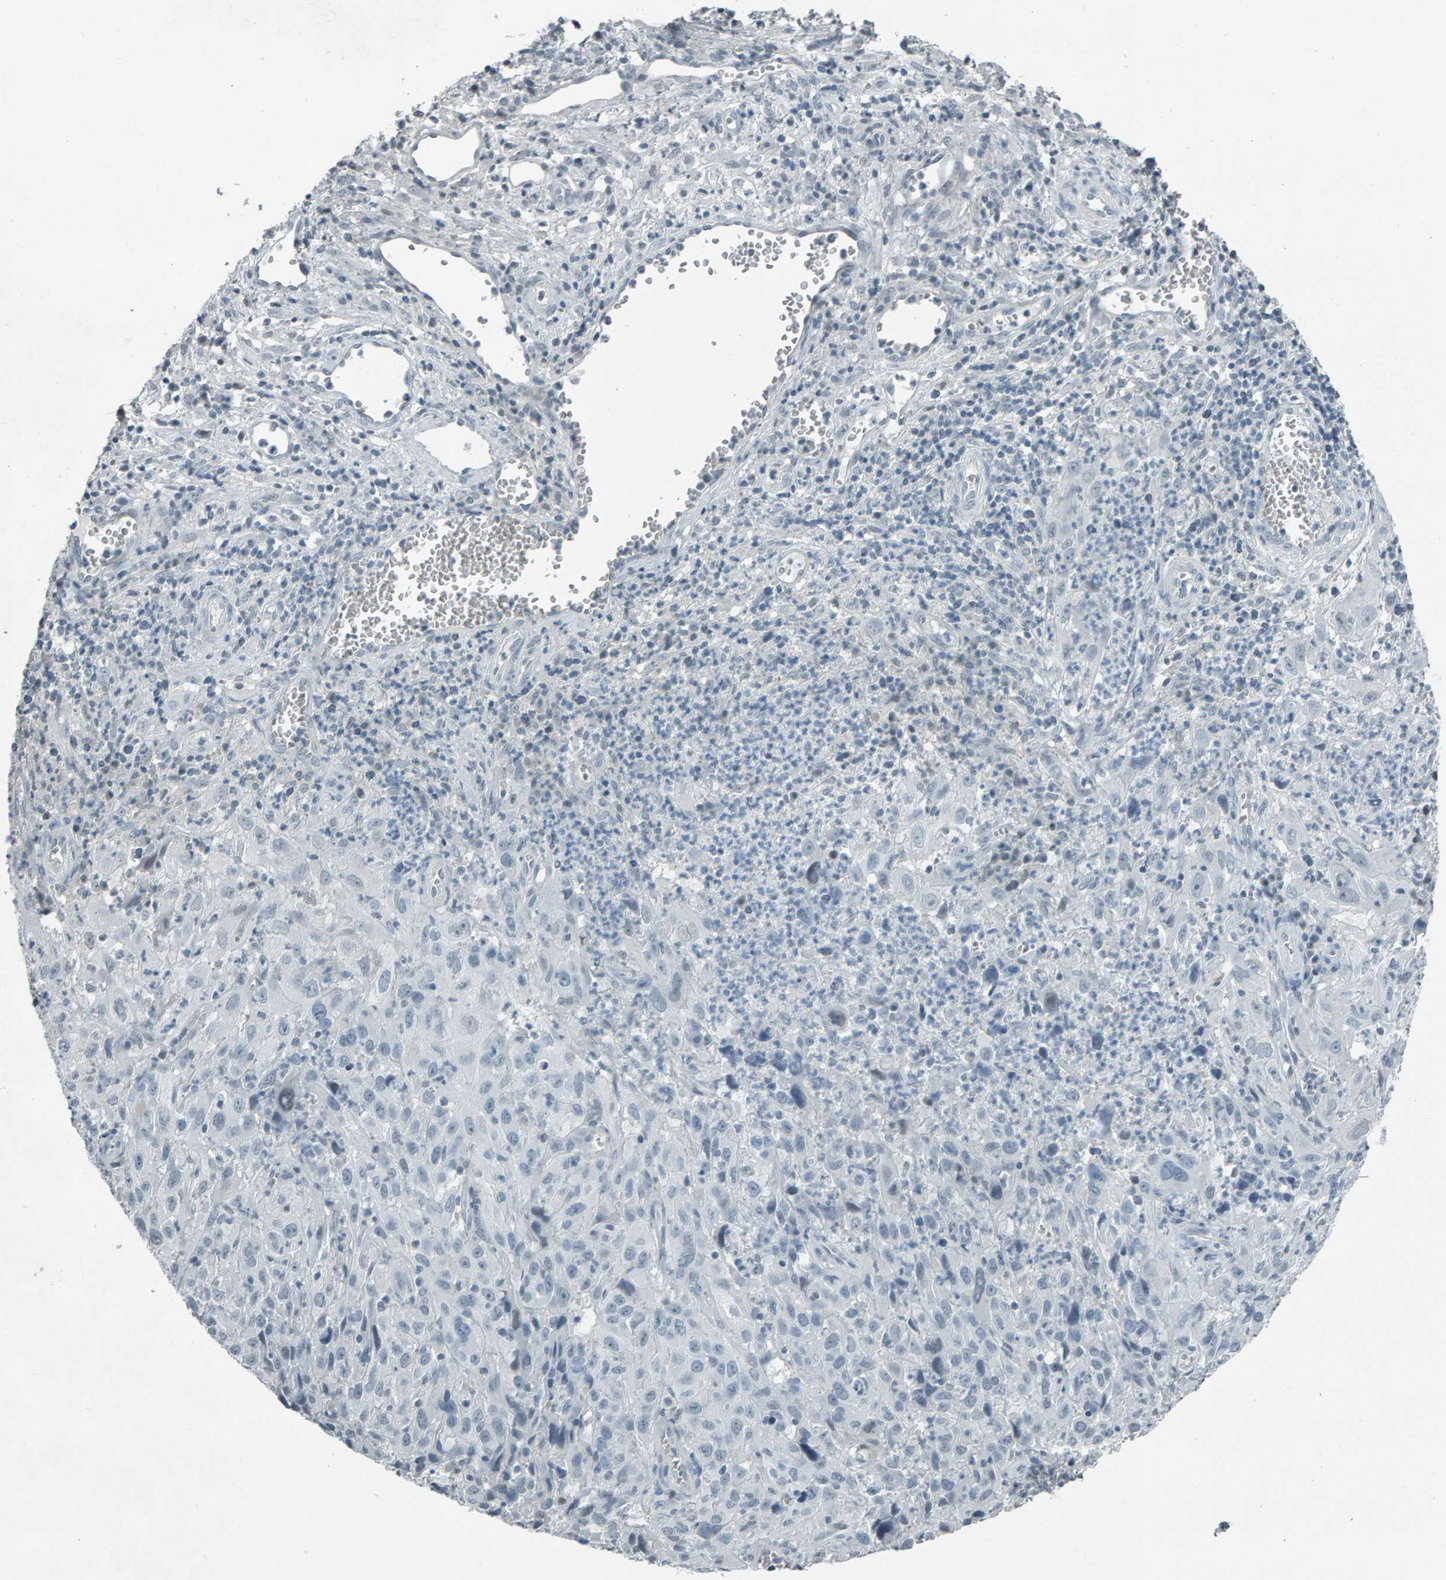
{"staining": {"intensity": "negative", "quantity": "none", "location": "none"}, "tissue": "cervical cancer", "cell_type": "Tumor cells", "image_type": "cancer", "snomed": [{"axis": "morphology", "description": "Squamous cell carcinoma, NOS"}, {"axis": "topography", "description": "Cervix"}], "caption": "This is an immunohistochemistry image of human cervical squamous cell carcinoma. There is no staining in tumor cells.", "gene": "PYY", "patient": {"sex": "female", "age": 32}}